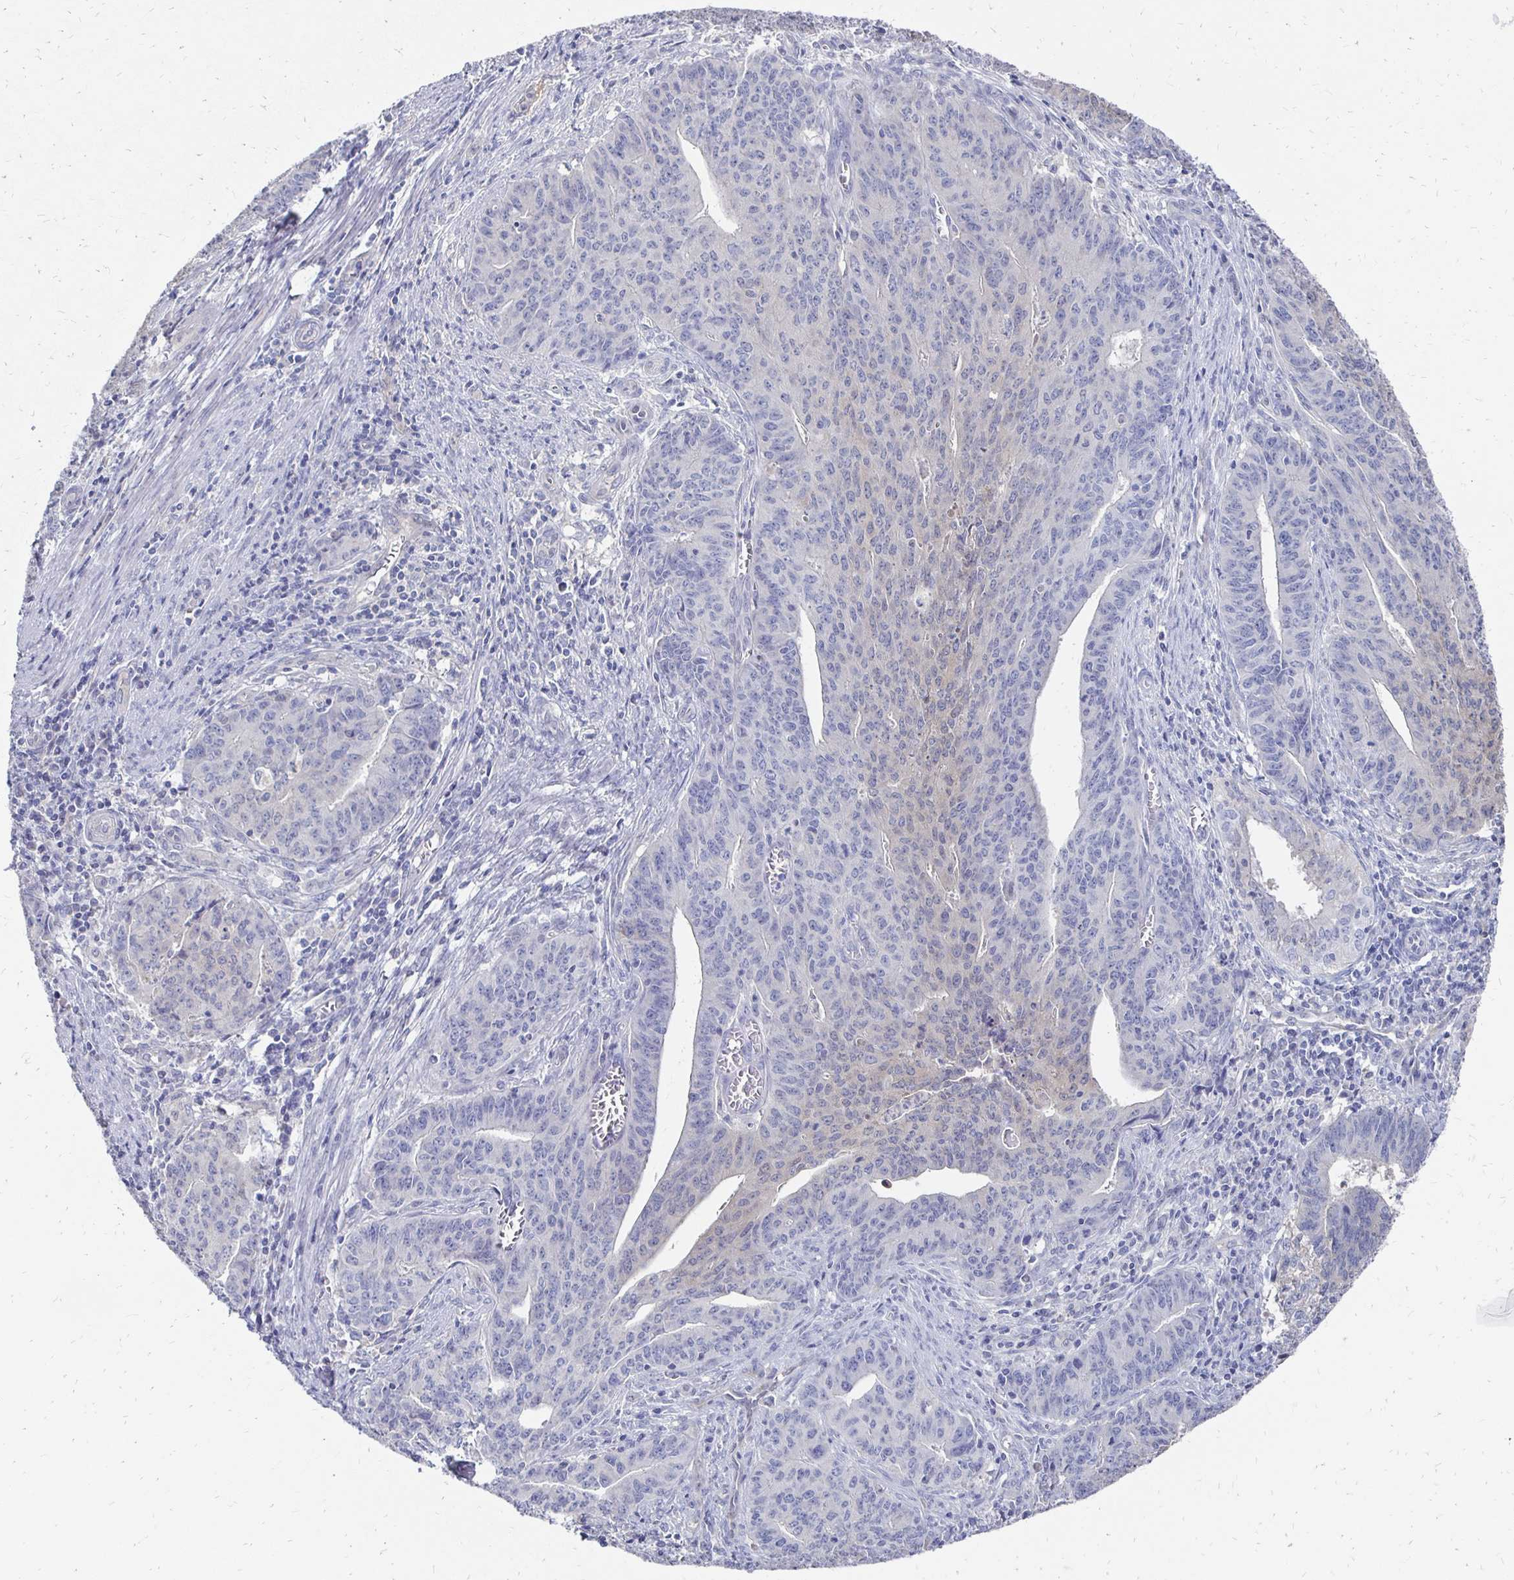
{"staining": {"intensity": "negative", "quantity": "none", "location": "none"}, "tissue": "endometrial cancer", "cell_type": "Tumor cells", "image_type": "cancer", "snomed": [{"axis": "morphology", "description": "Adenocarcinoma, NOS"}, {"axis": "topography", "description": "Endometrium"}], "caption": "A micrograph of human adenocarcinoma (endometrial) is negative for staining in tumor cells. The staining was performed using DAB to visualize the protein expression in brown, while the nuclei were stained in blue with hematoxylin (Magnification: 20x).", "gene": "SYCP3", "patient": {"sex": "female", "age": 59}}